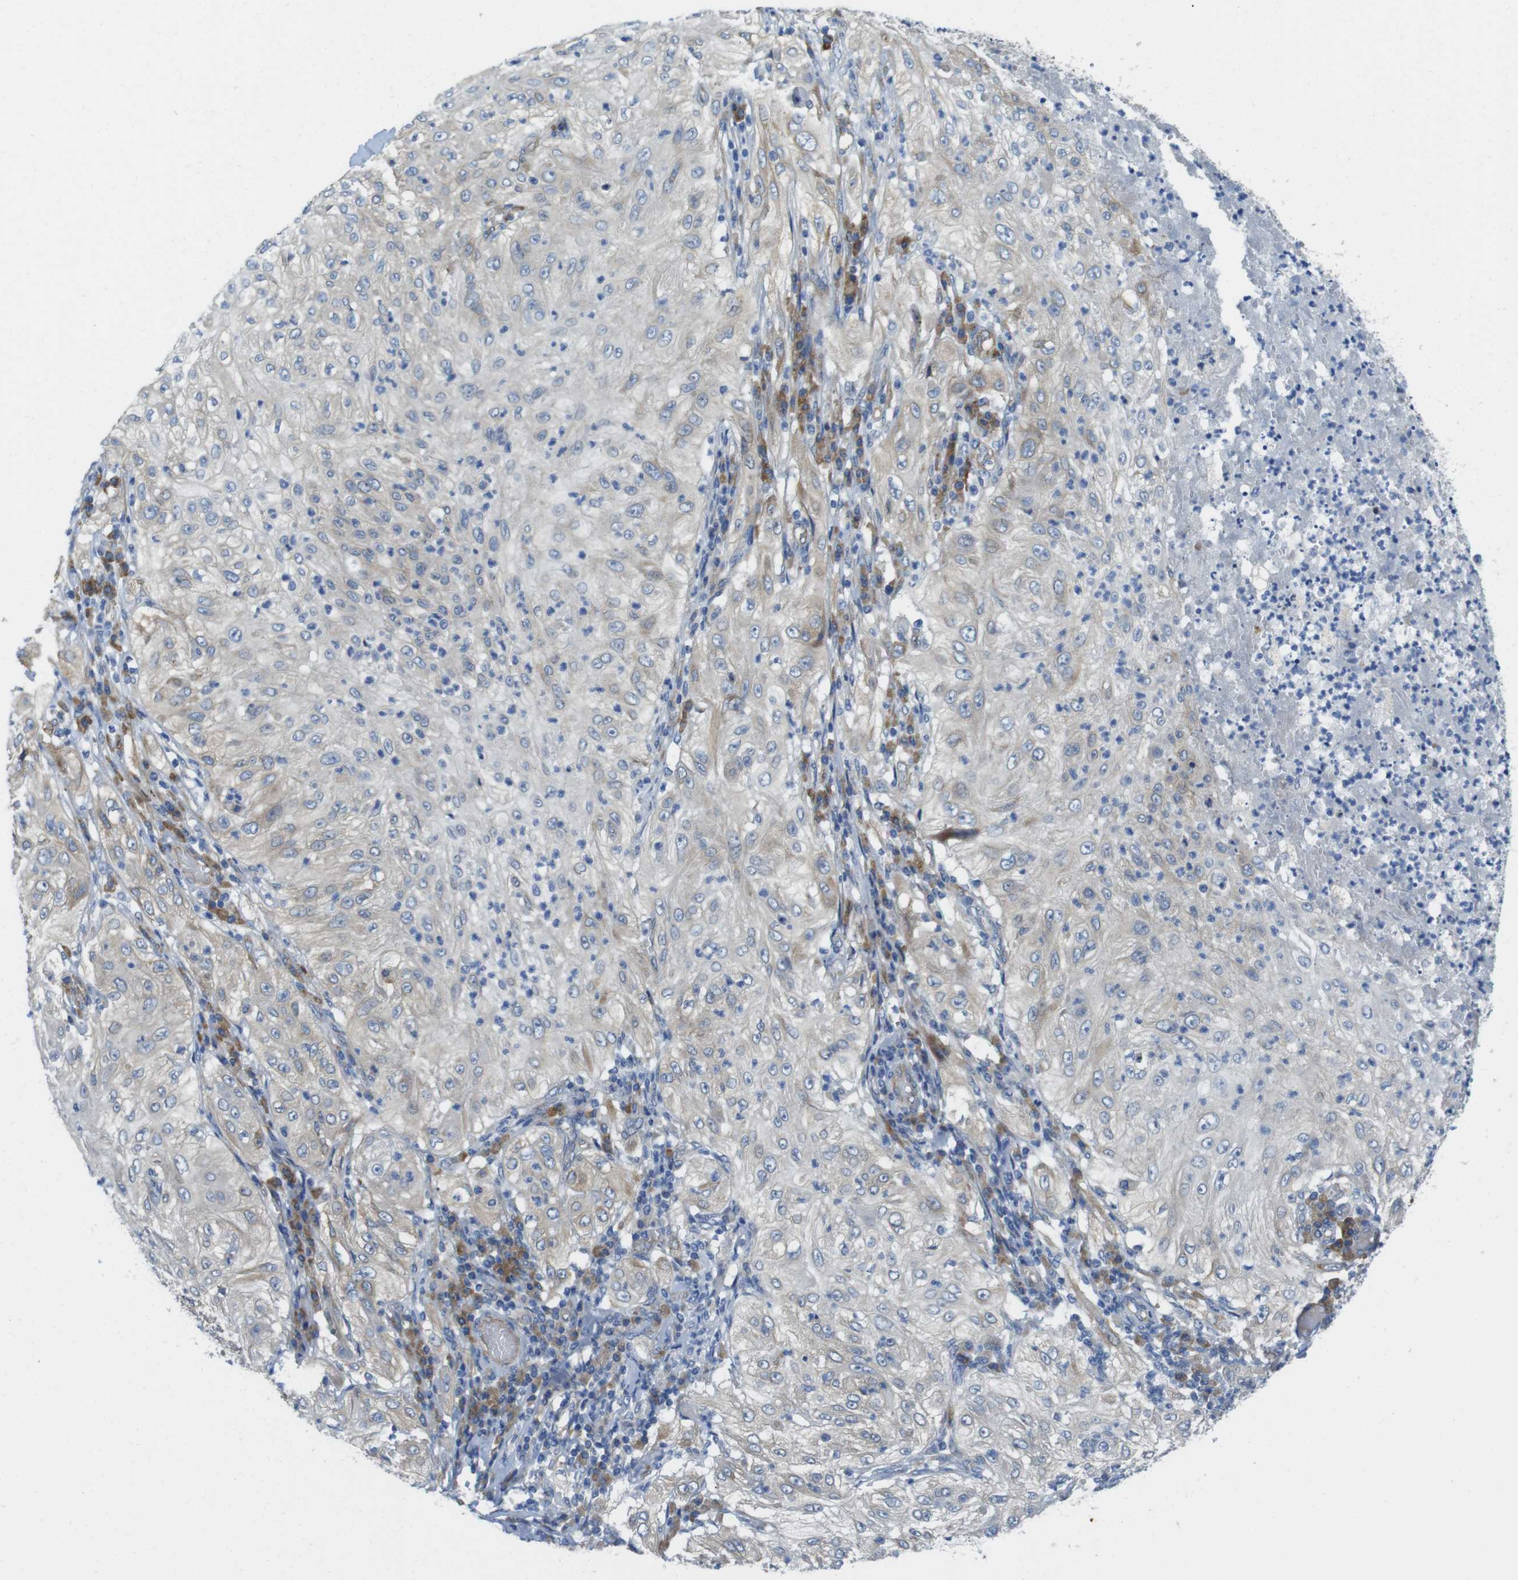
{"staining": {"intensity": "negative", "quantity": "none", "location": "none"}, "tissue": "lung cancer", "cell_type": "Tumor cells", "image_type": "cancer", "snomed": [{"axis": "morphology", "description": "Inflammation, NOS"}, {"axis": "morphology", "description": "Squamous cell carcinoma, NOS"}, {"axis": "topography", "description": "Lymph node"}, {"axis": "topography", "description": "Soft tissue"}, {"axis": "topography", "description": "Lung"}], "caption": "Protein analysis of squamous cell carcinoma (lung) reveals no significant staining in tumor cells. (DAB (3,3'-diaminobenzidine) IHC, high magnification).", "gene": "TMEM234", "patient": {"sex": "male", "age": 66}}